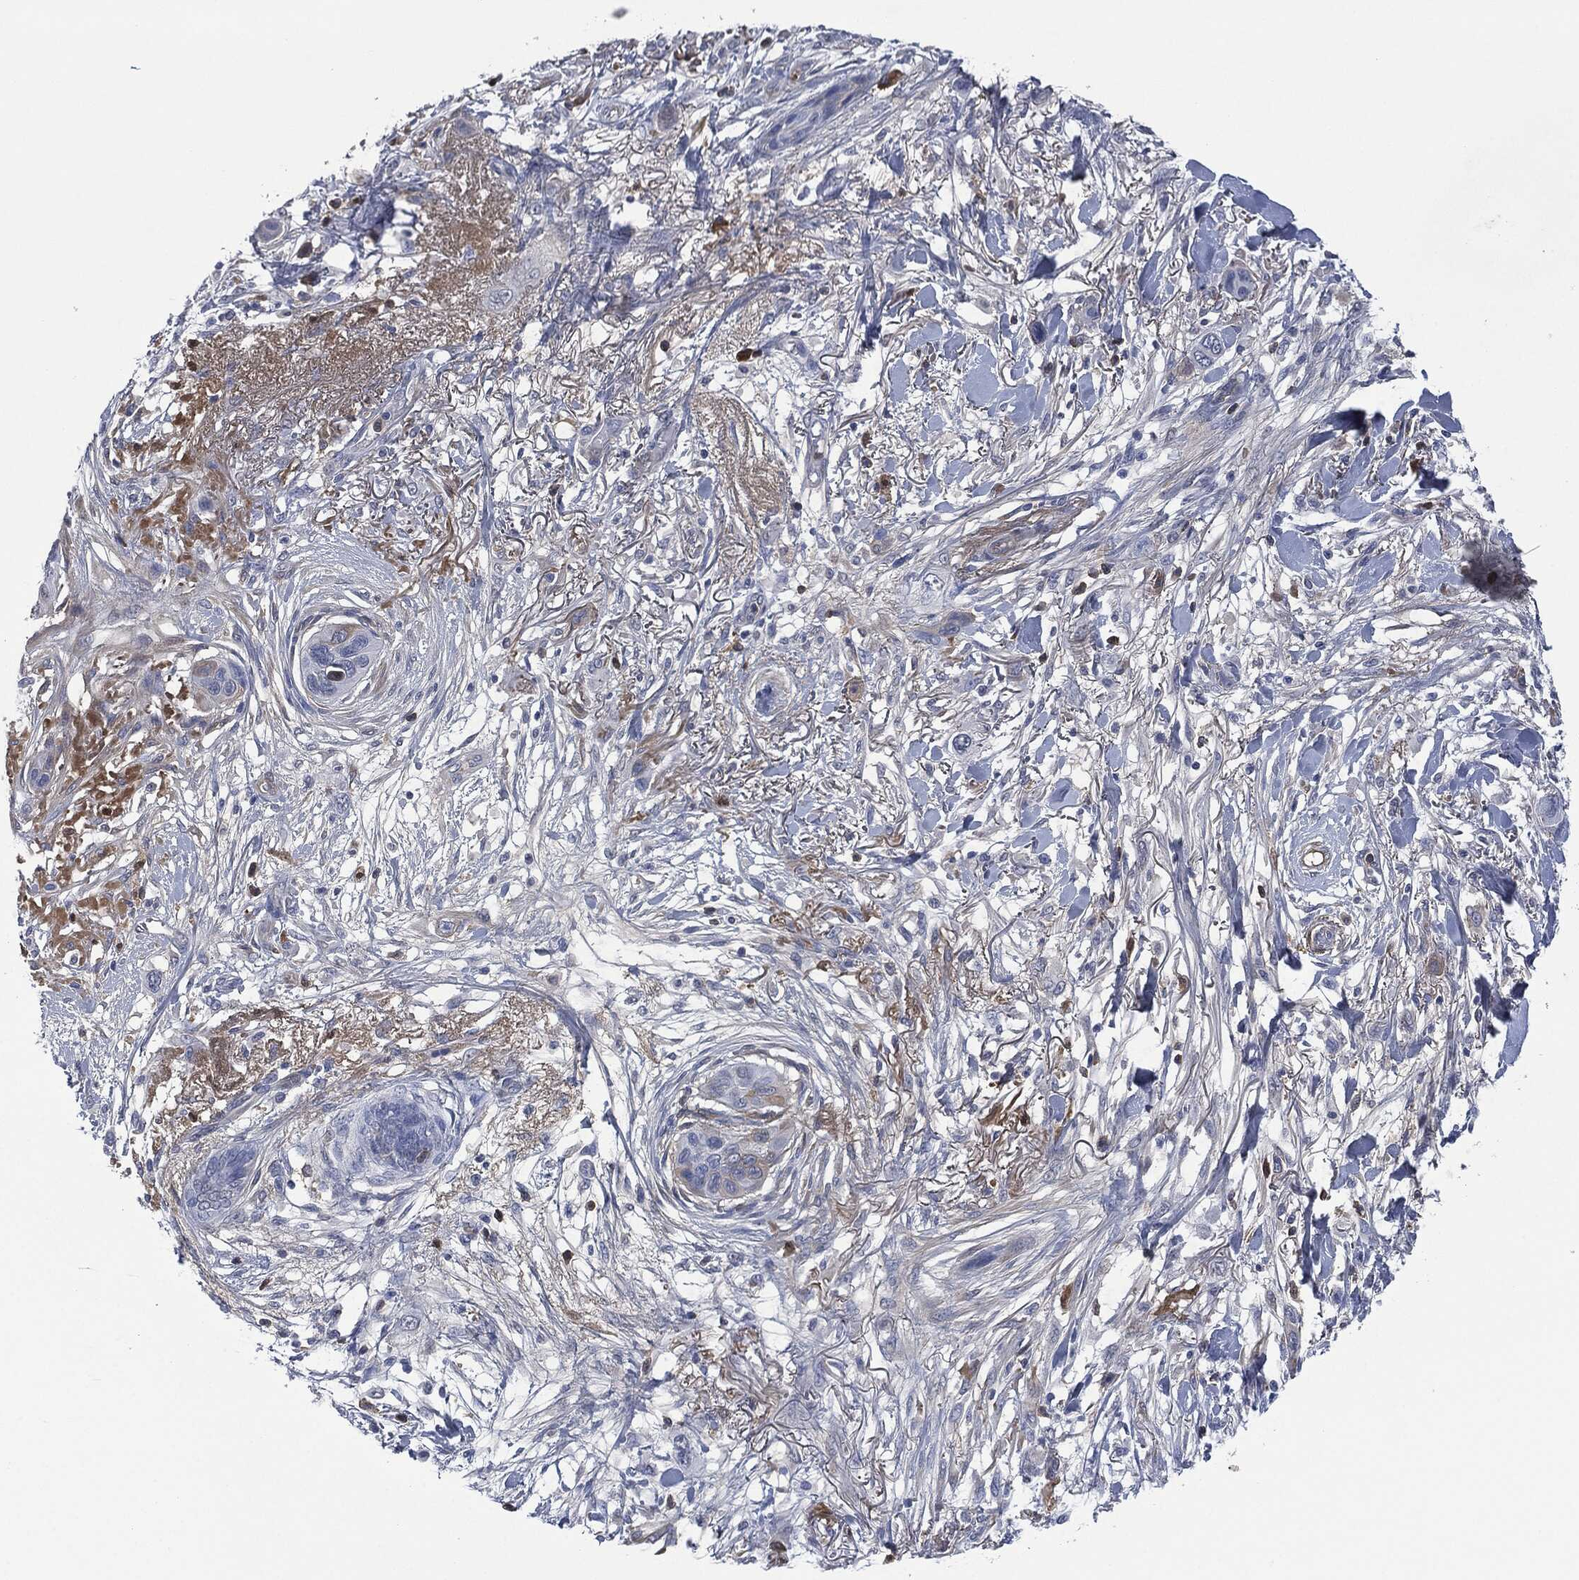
{"staining": {"intensity": "negative", "quantity": "none", "location": "none"}, "tissue": "skin cancer", "cell_type": "Tumor cells", "image_type": "cancer", "snomed": [{"axis": "morphology", "description": "Squamous cell carcinoma, NOS"}, {"axis": "topography", "description": "Skin"}], "caption": "An IHC image of skin cancer (squamous cell carcinoma) is shown. There is no staining in tumor cells of skin cancer (squamous cell carcinoma).", "gene": "SIGLEC7", "patient": {"sex": "male", "age": 79}}